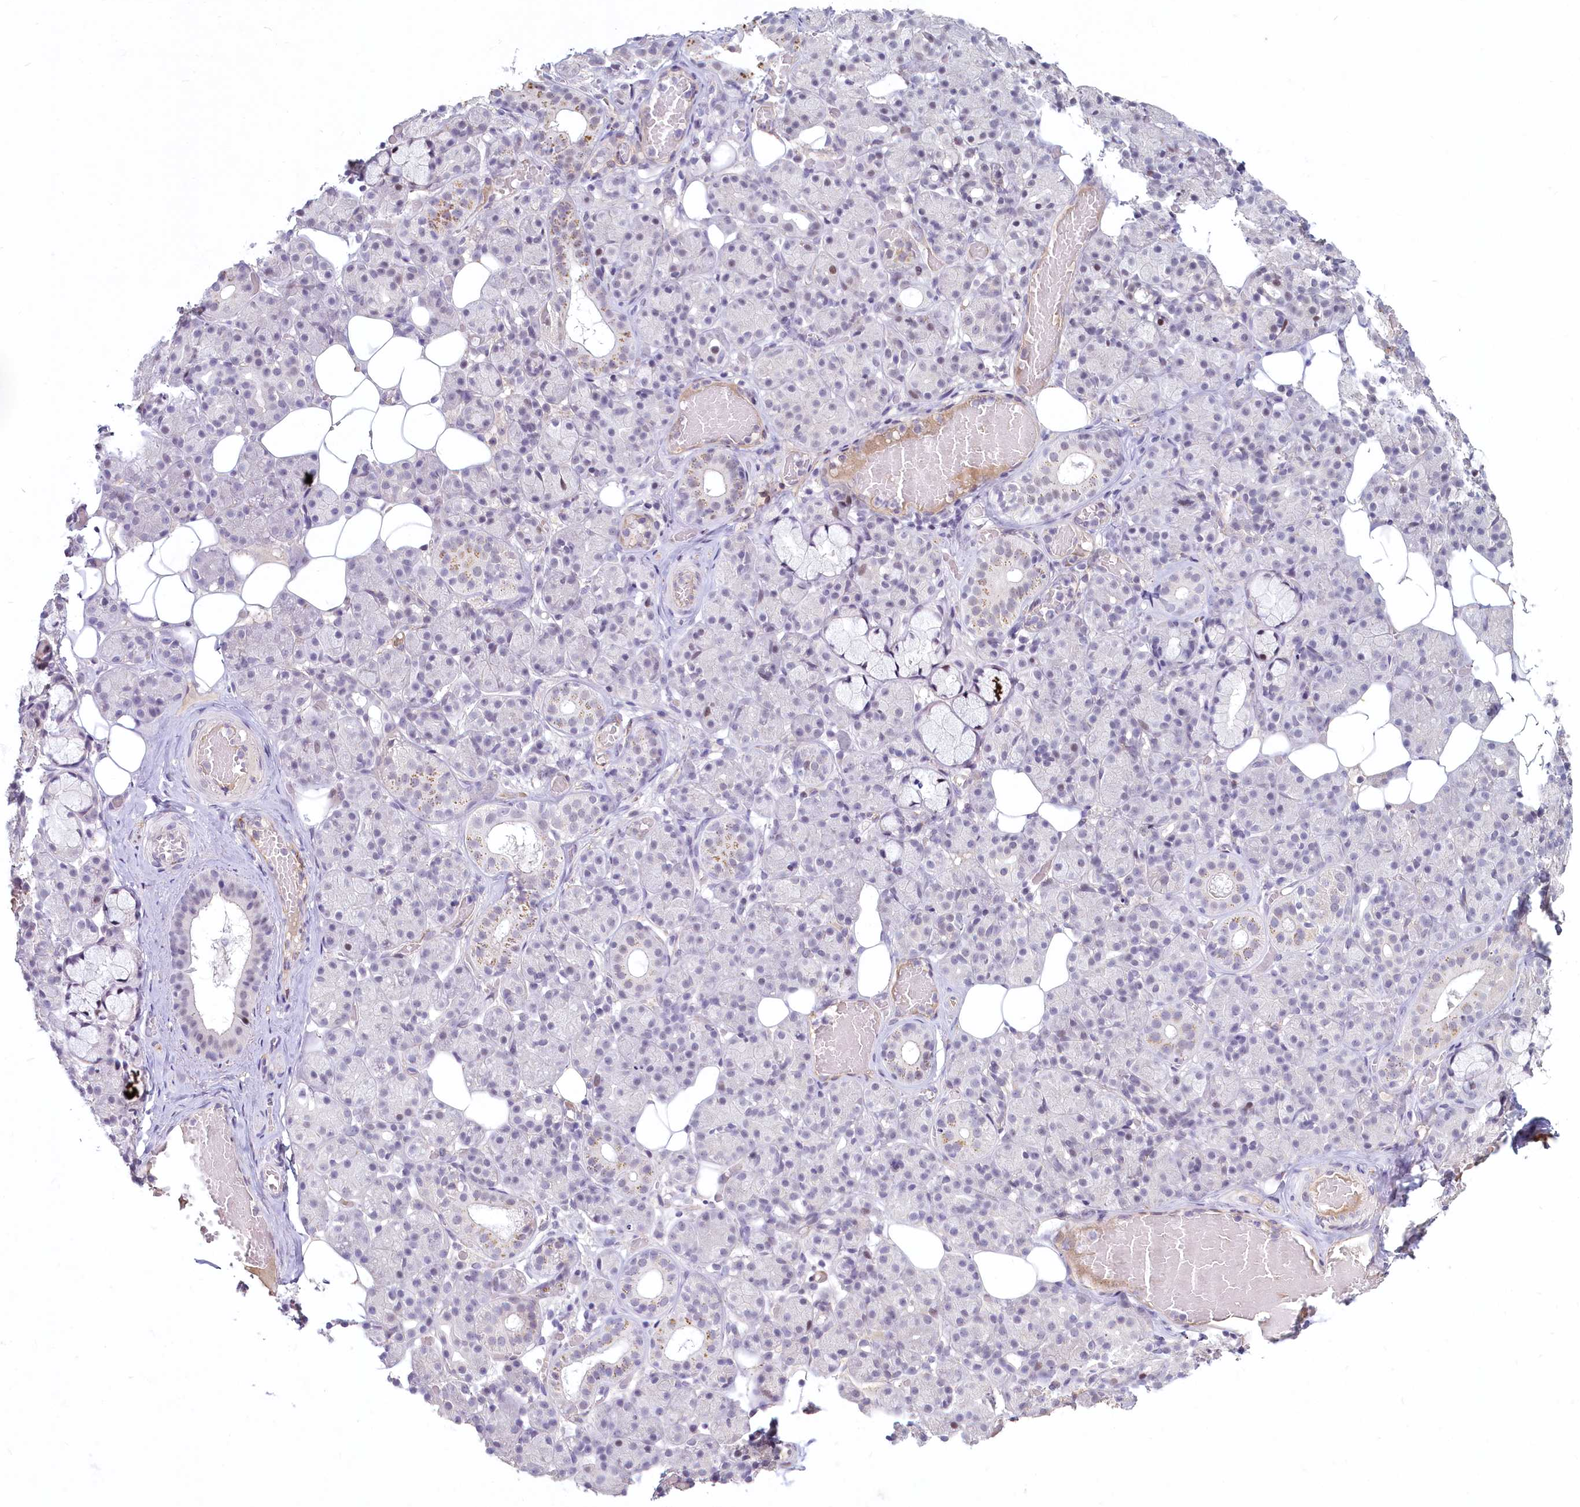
{"staining": {"intensity": "weak", "quantity": "<25%", "location": "cytoplasmic/membranous"}, "tissue": "salivary gland", "cell_type": "Glandular cells", "image_type": "normal", "snomed": [{"axis": "morphology", "description": "Normal tissue, NOS"}, {"axis": "topography", "description": "Salivary gland"}], "caption": "A high-resolution image shows immunohistochemistry (IHC) staining of unremarkable salivary gland, which shows no significant positivity in glandular cells.", "gene": "PROCR", "patient": {"sex": "male", "age": 63}}